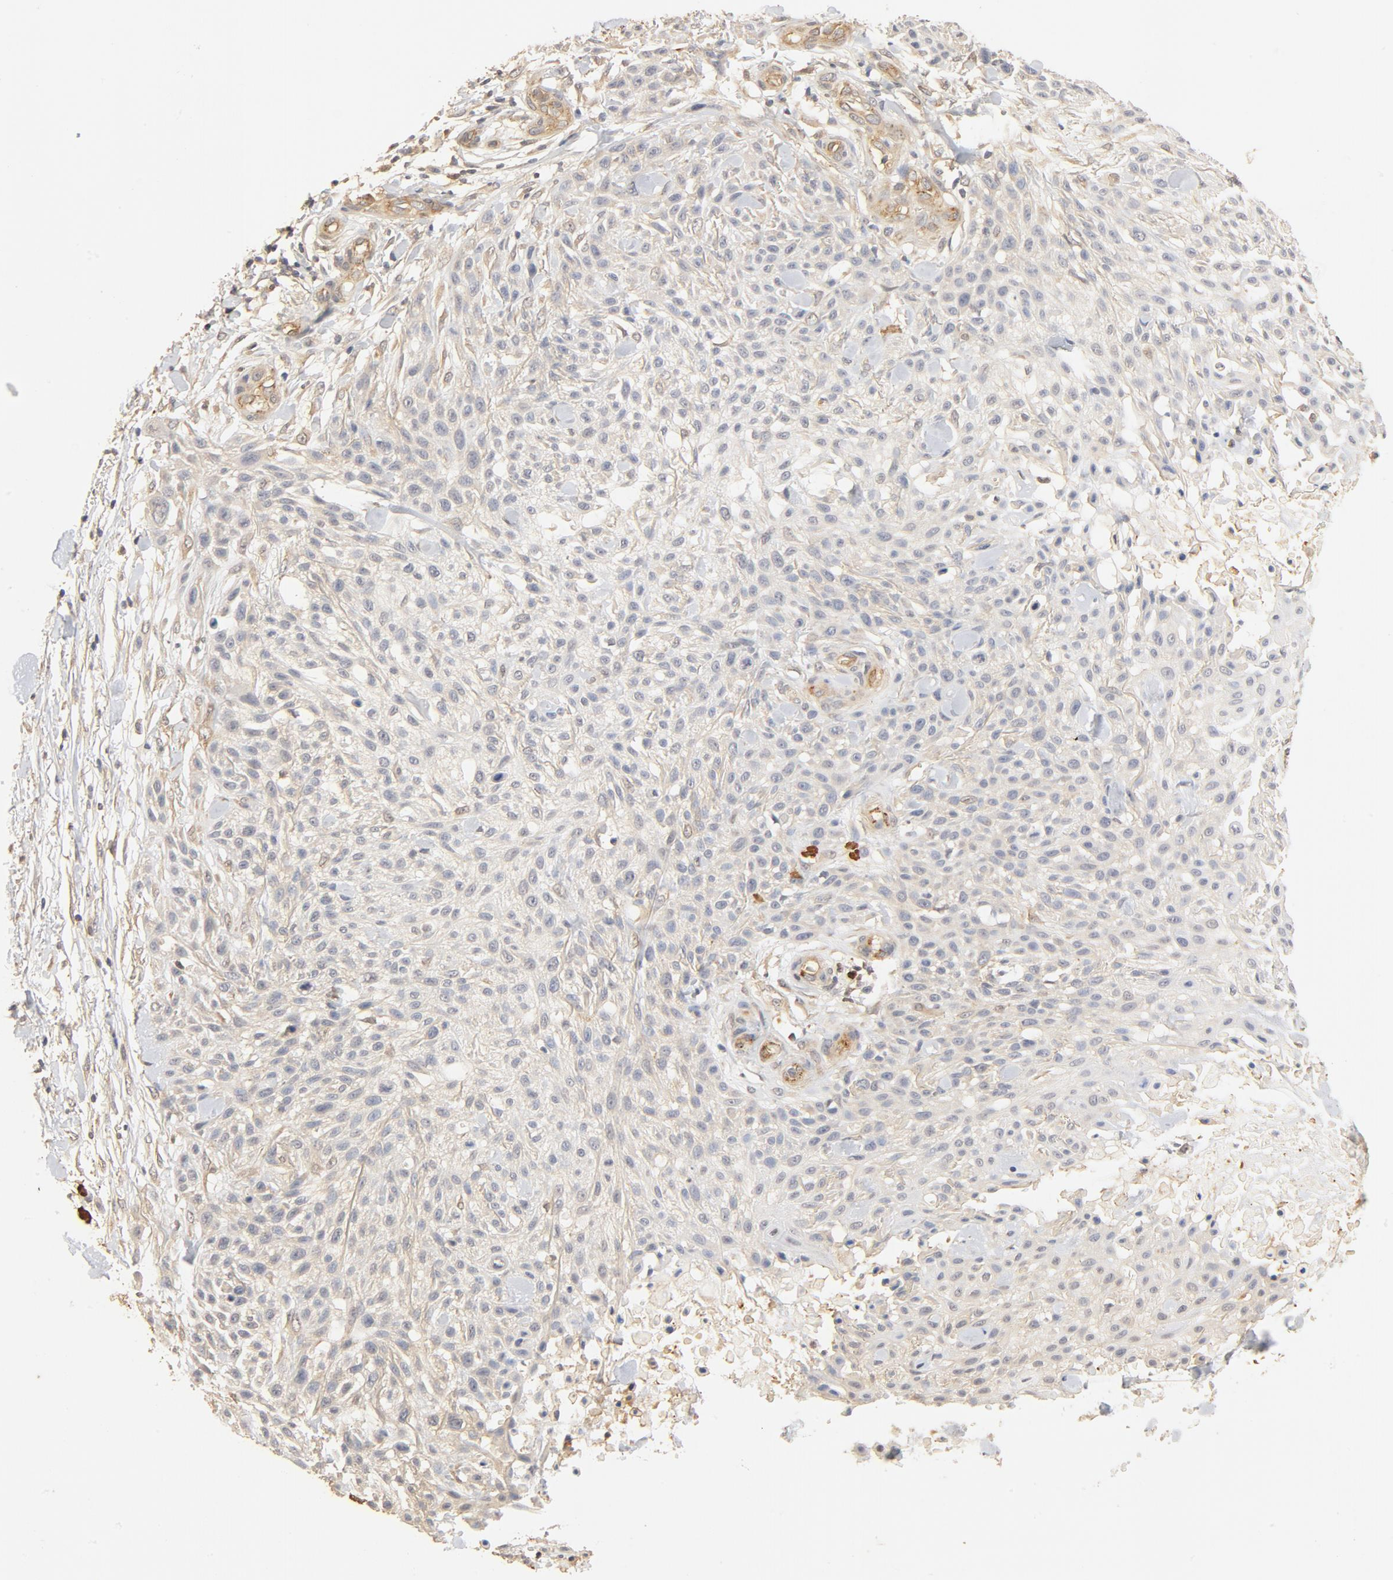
{"staining": {"intensity": "weak", "quantity": ">75%", "location": "cytoplasmic/membranous"}, "tissue": "skin cancer", "cell_type": "Tumor cells", "image_type": "cancer", "snomed": [{"axis": "morphology", "description": "Squamous cell carcinoma, NOS"}, {"axis": "topography", "description": "Skin"}], "caption": "Skin cancer (squamous cell carcinoma) was stained to show a protein in brown. There is low levels of weak cytoplasmic/membranous positivity in approximately >75% of tumor cells.", "gene": "UBE2J1", "patient": {"sex": "female", "age": 42}}